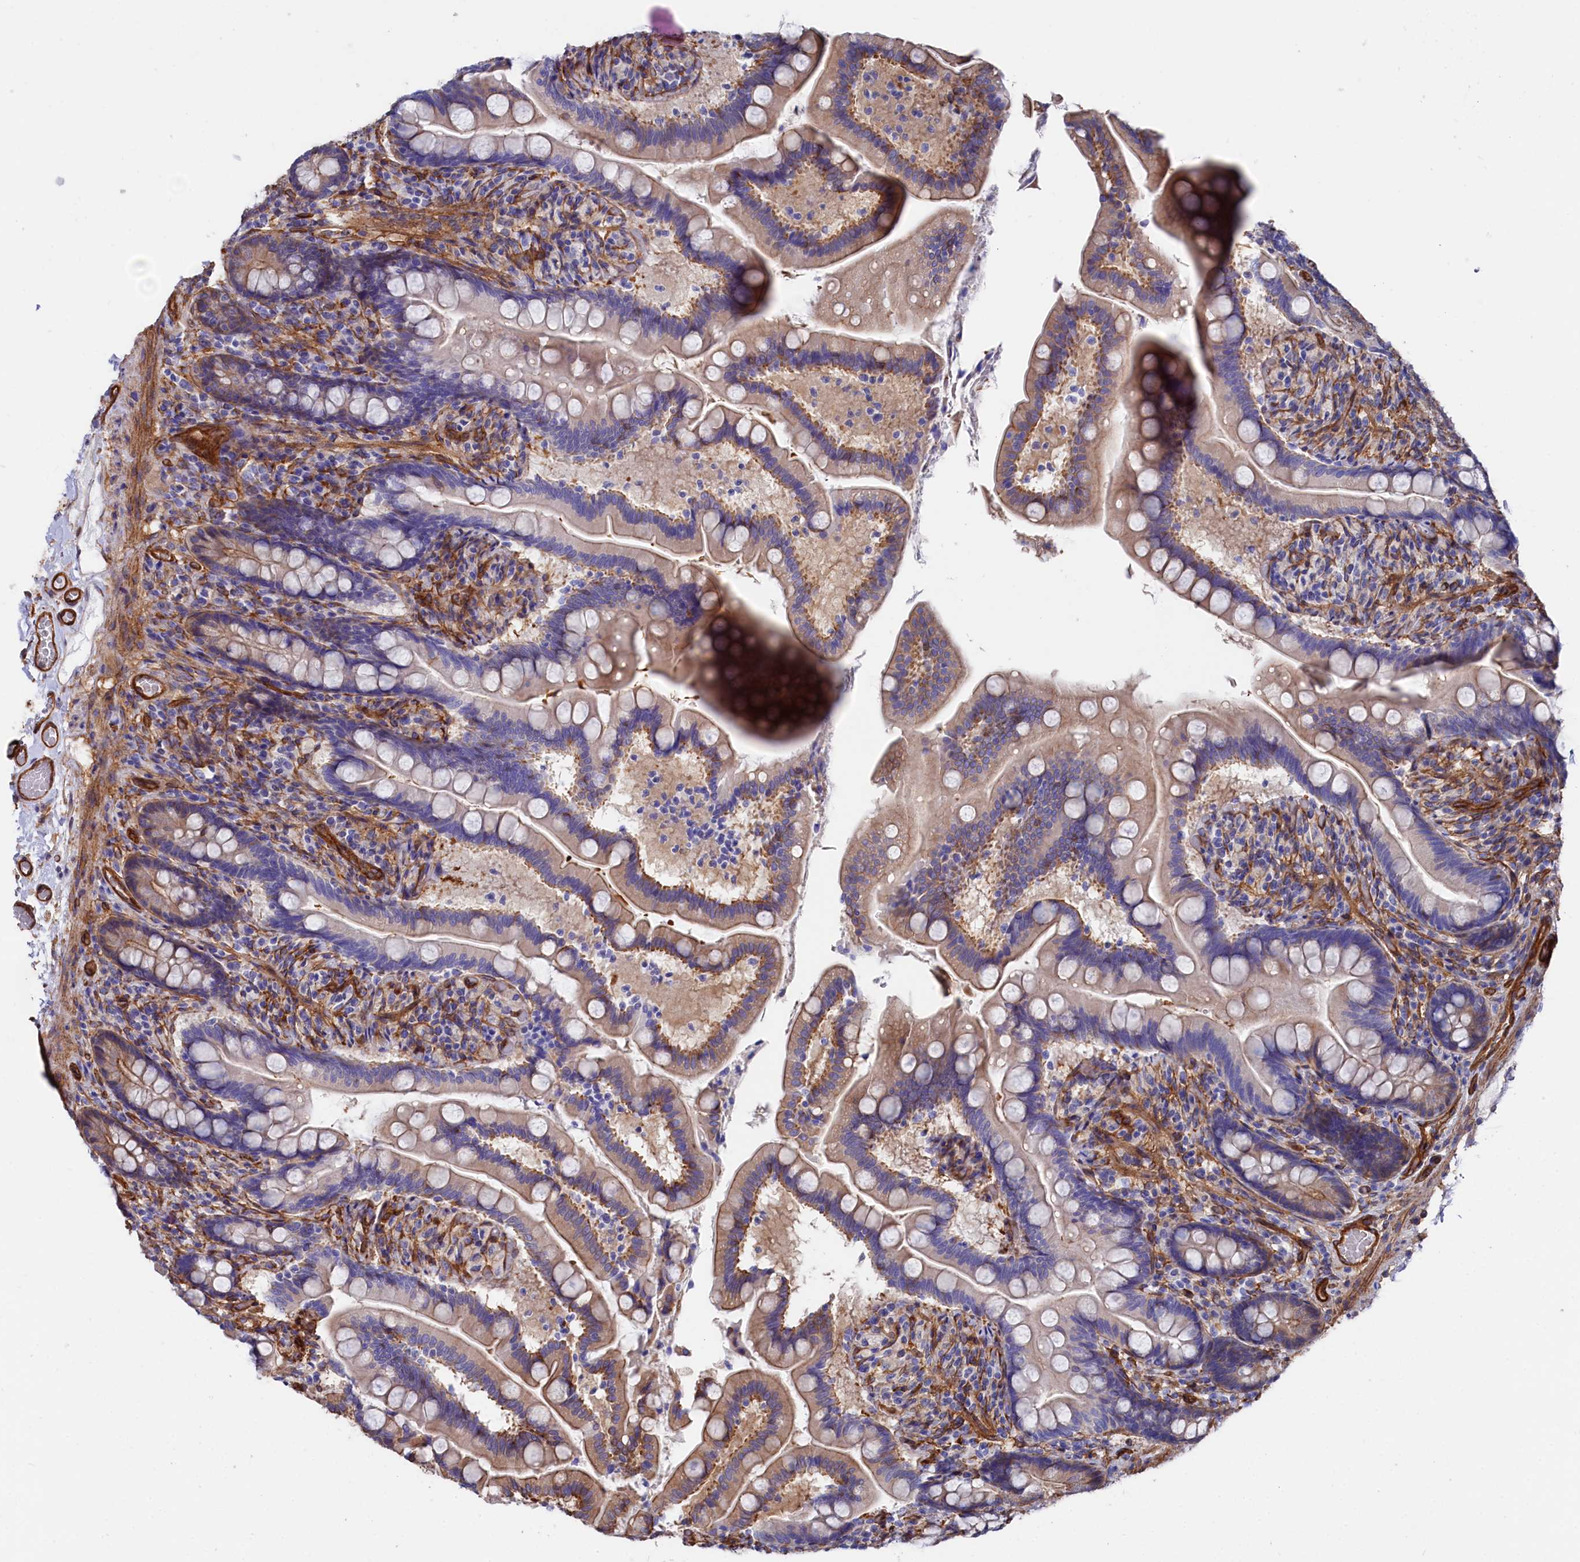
{"staining": {"intensity": "moderate", "quantity": "25%-75%", "location": "cytoplasmic/membranous"}, "tissue": "small intestine", "cell_type": "Glandular cells", "image_type": "normal", "snomed": [{"axis": "morphology", "description": "Normal tissue, NOS"}, {"axis": "topography", "description": "Small intestine"}], "caption": "Small intestine stained with immunohistochemistry (IHC) reveals moderate cytoplasmic/membranous staining in approximately 25%-75% of glandular cells.", "gene": "TNKS1BP1", "patient": {"sex": "female", "age": 64}}